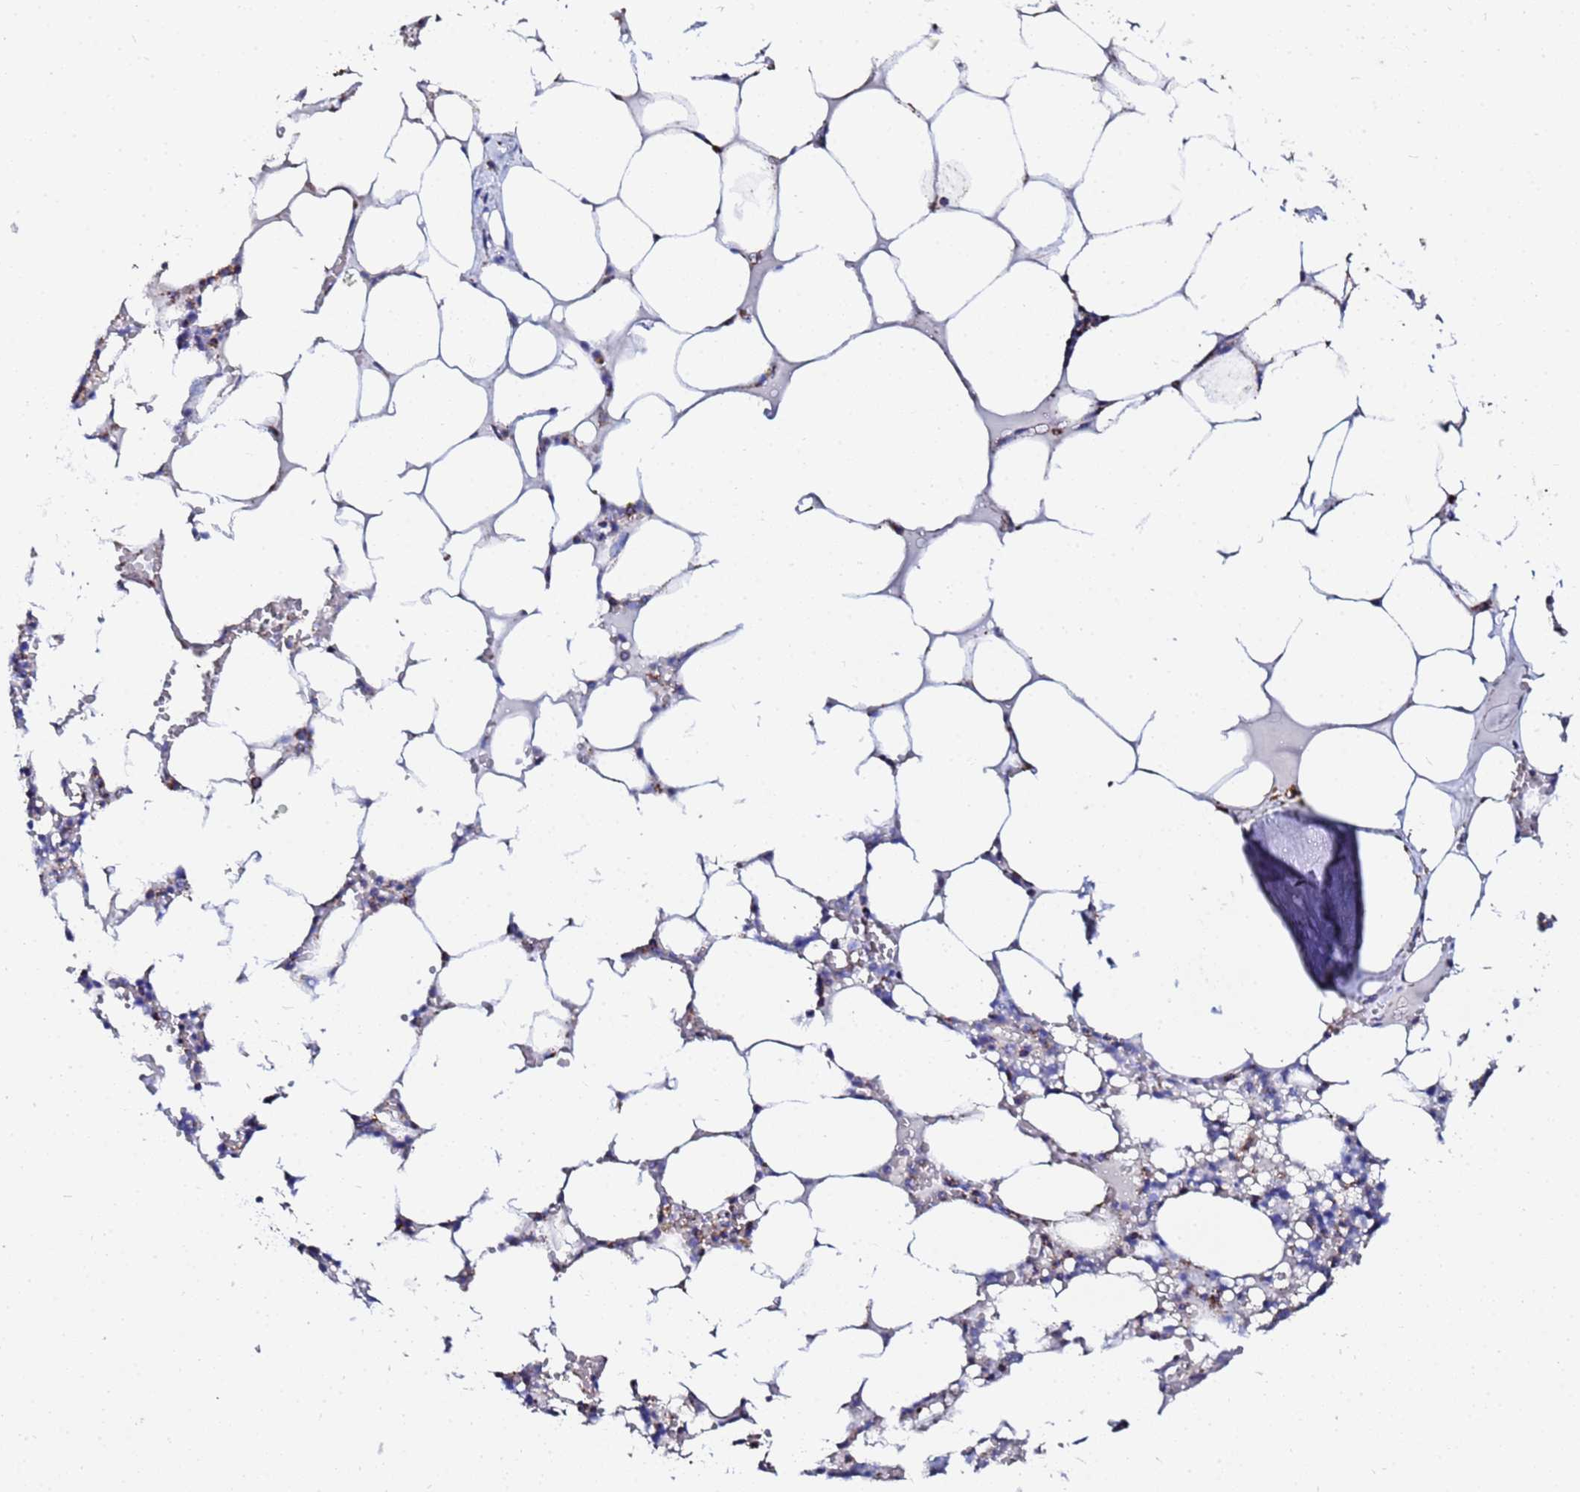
{"staining": {"intensity": "moderate", "quantity": "<25%", "location": "cytoplasmic/membranous"}, "tissue": "bone marrow", "cell_type": "Hematopoietic cells", "image_type": "normal", "snomed": [{"axis": "morphology", "description": "Normal tissue, NOS"}, {"axis": "topography", "description": "Bone marrow"}], "caption": "IHC of normal bone marrow exhibits low levels of moderate cytoplasmic/membranous expression in about <25% of hematopoietic cells.", "gene": "GLUD1", "patient": {"sex": "male", "age": 64}}